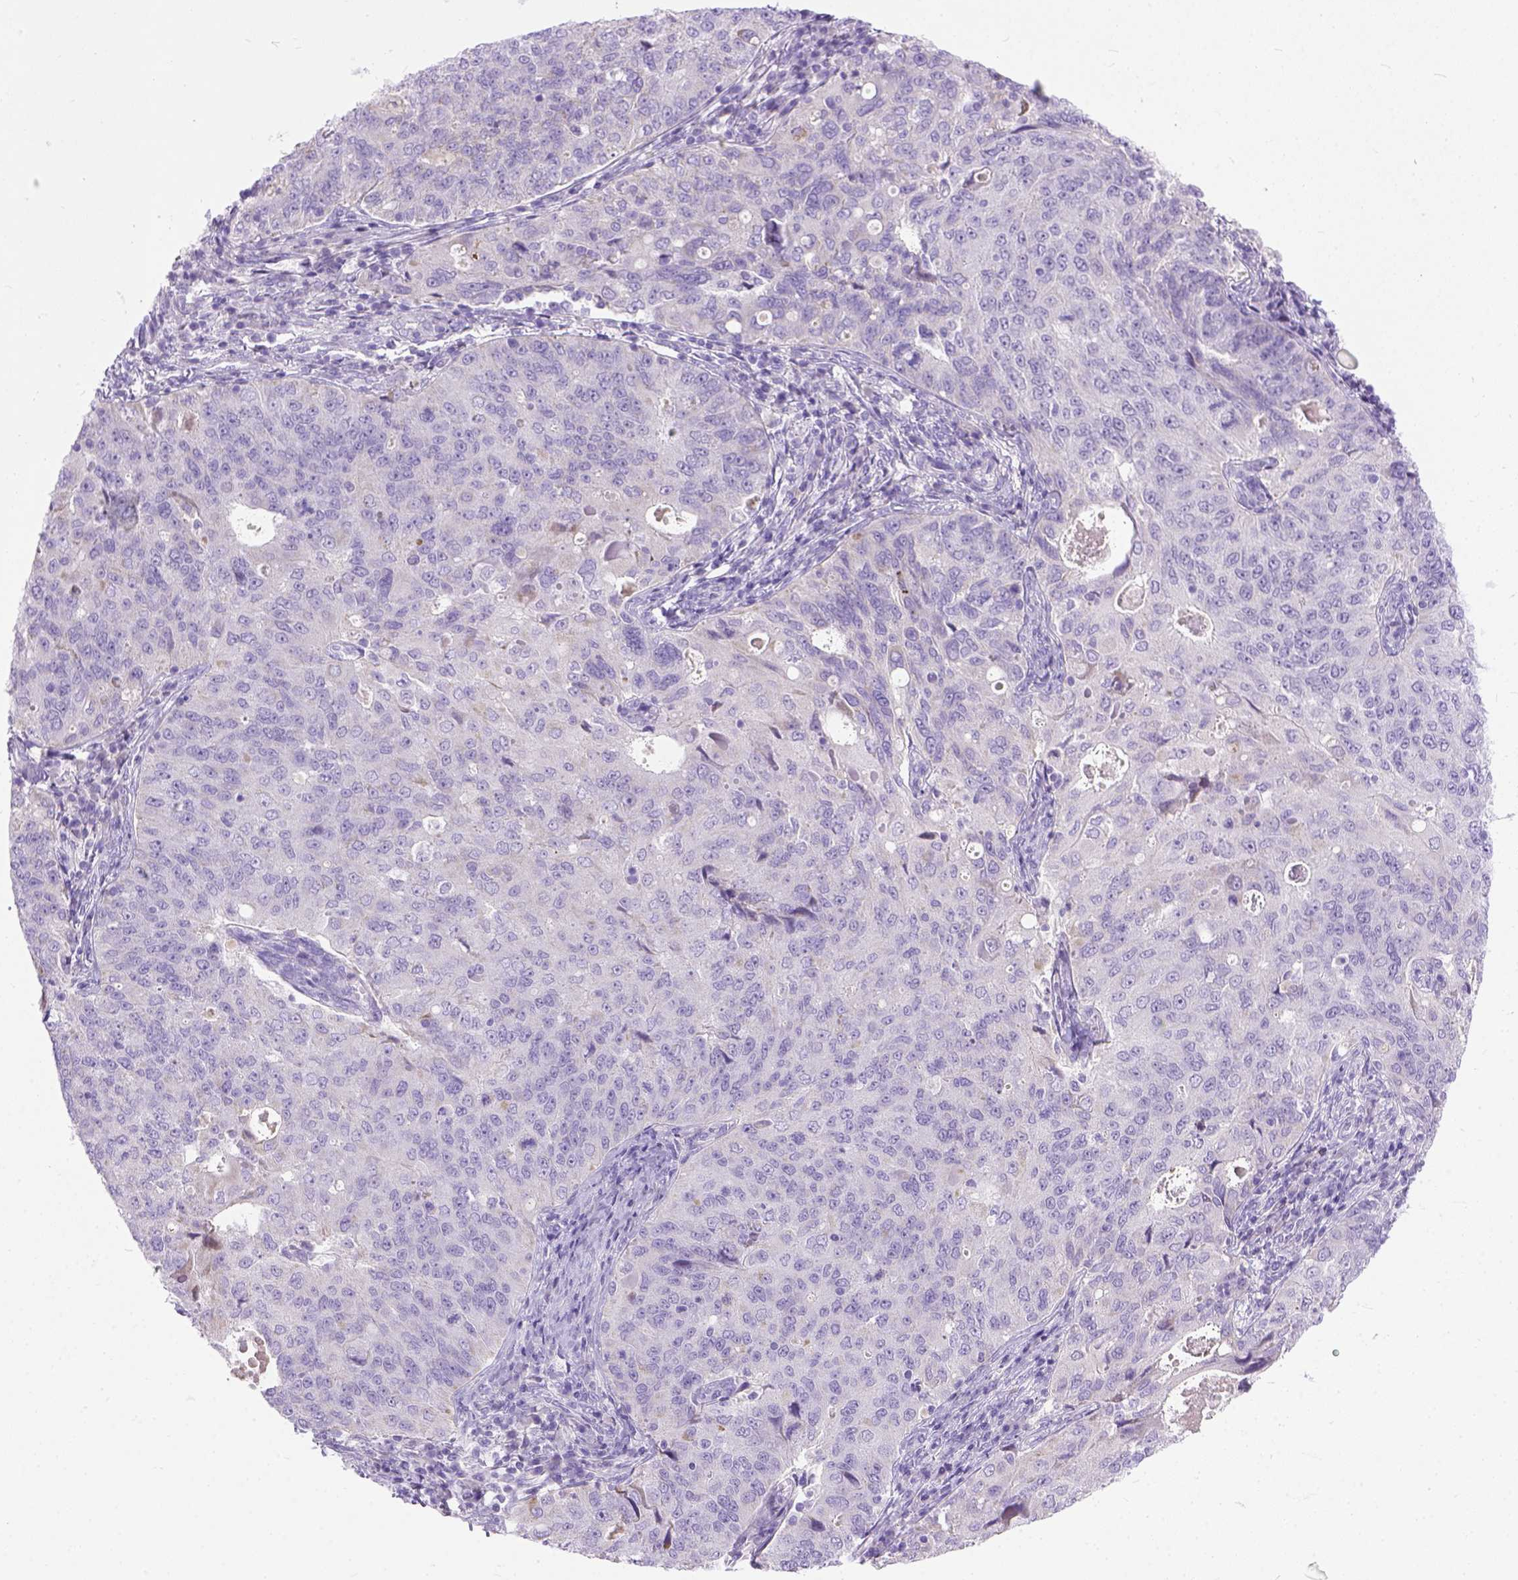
{"staining": {"intensity": "negative", "quantity": "none", "location": "none"}, "tissue": "endometrial cancer", "cell_type": "Tumor cells", "image_type": "cancer", "snomed": [{"axis": "morphology", "description": "Adenocarcinoma, NOS"}, {"axis": "topography", "description": "Endometrium"}], "caption": "Immunohistochemical staining of adenocarcinoma (endometrial) displays no significant positivity in tumor cells.", "gene": "PLK5", "patient": {"sex": "female", "age": 43}}